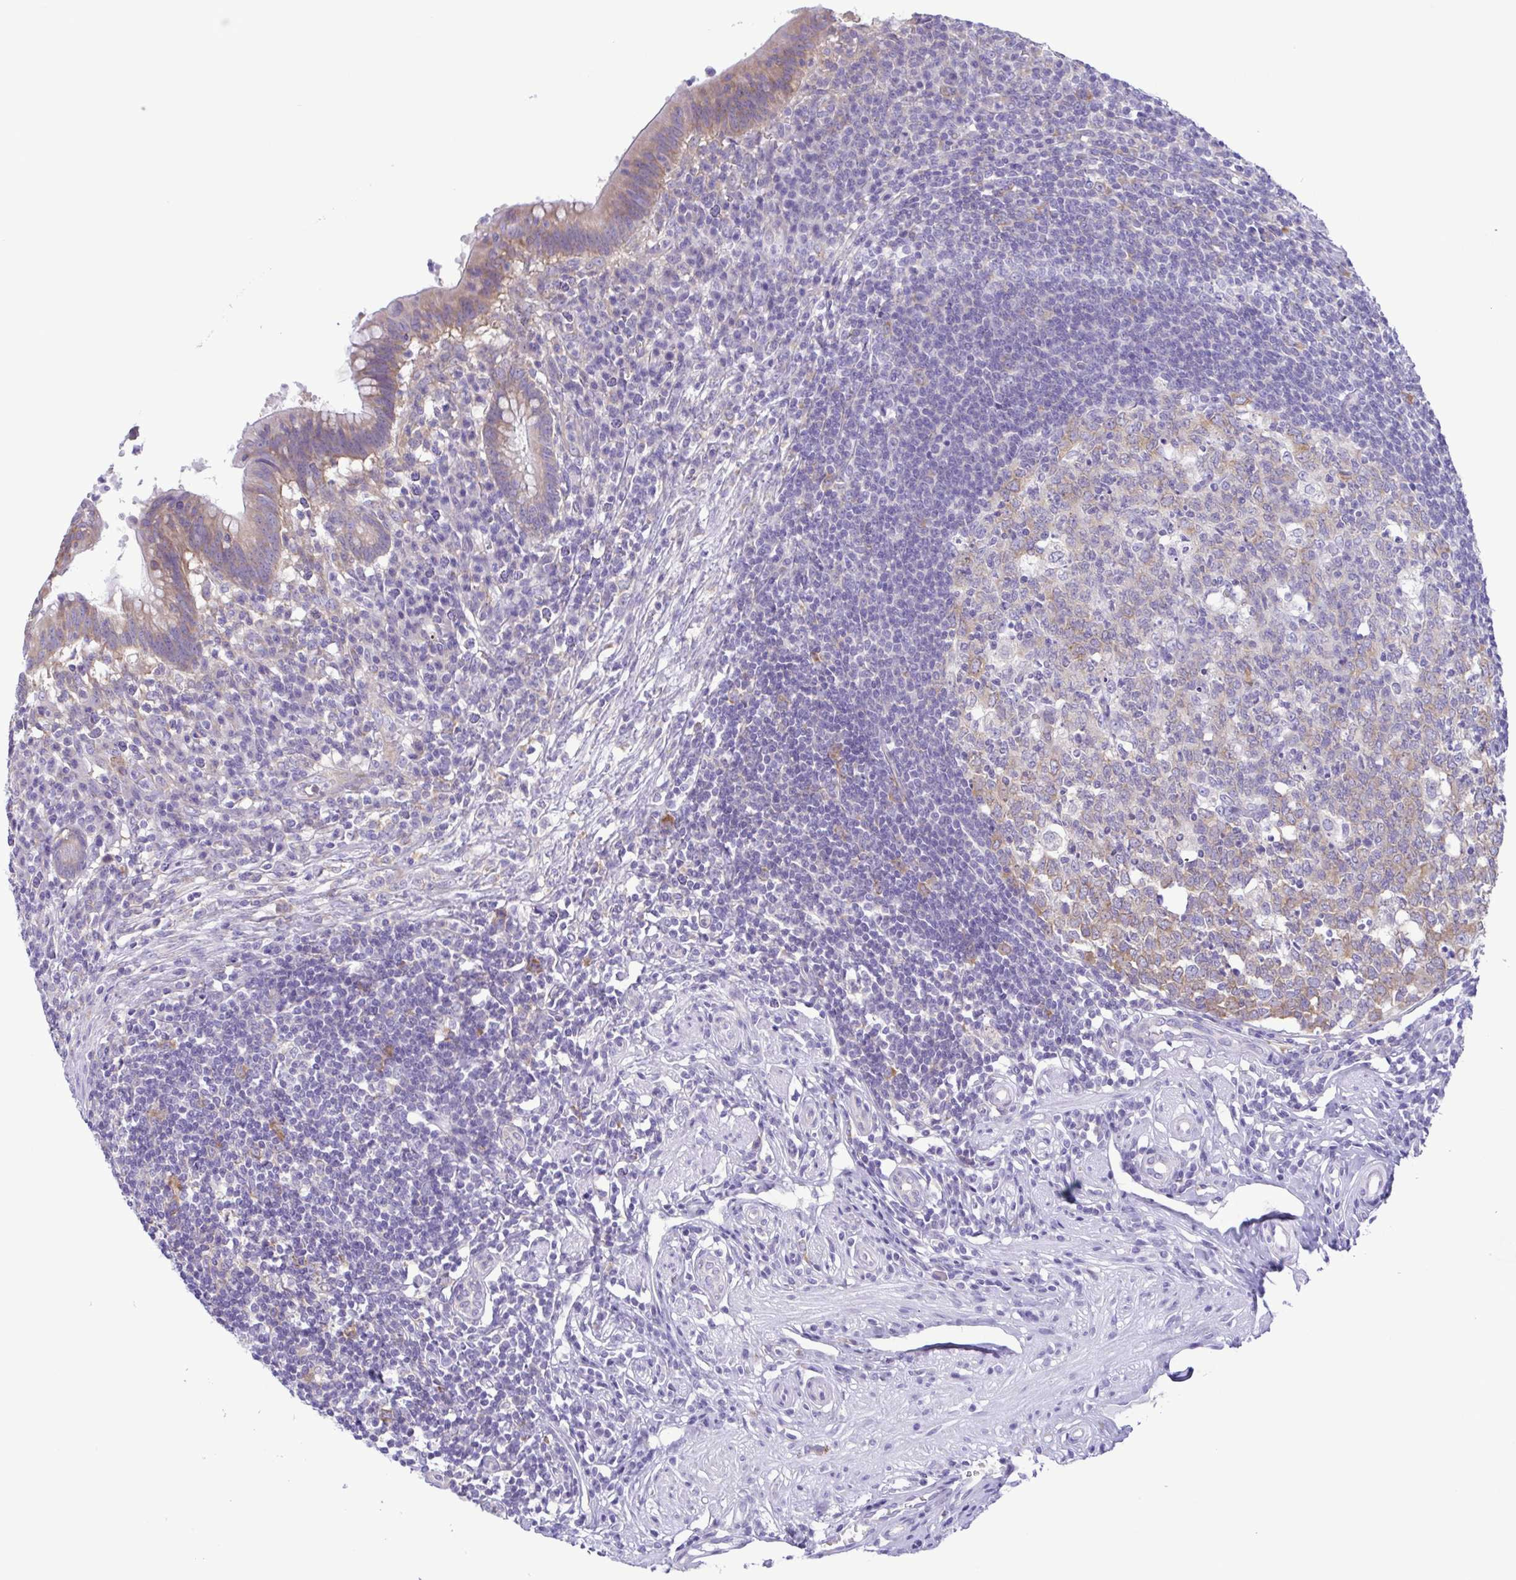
{"staining": {"intensity": "weak", "quantity": "25%-75%", "location": "cytoplasmic/membranous"}, "tissue": "appendix", "cell_type": "Glandular cells", "image_type": "normal", "snomed": [{"axis": "morphology", "description": "Normal tissue, NOS"}, {"axis": "topography", "description": "Appendix"}], "caption": "Weak cytoplasmic/membranous staining for a protein is identified in approximately 25%-75% of glandular cells of unremarkable appendix using immunohistochemistry (IHC).", "gene": "TNNI3", "patient": {"sex": "female", "age": 56}}